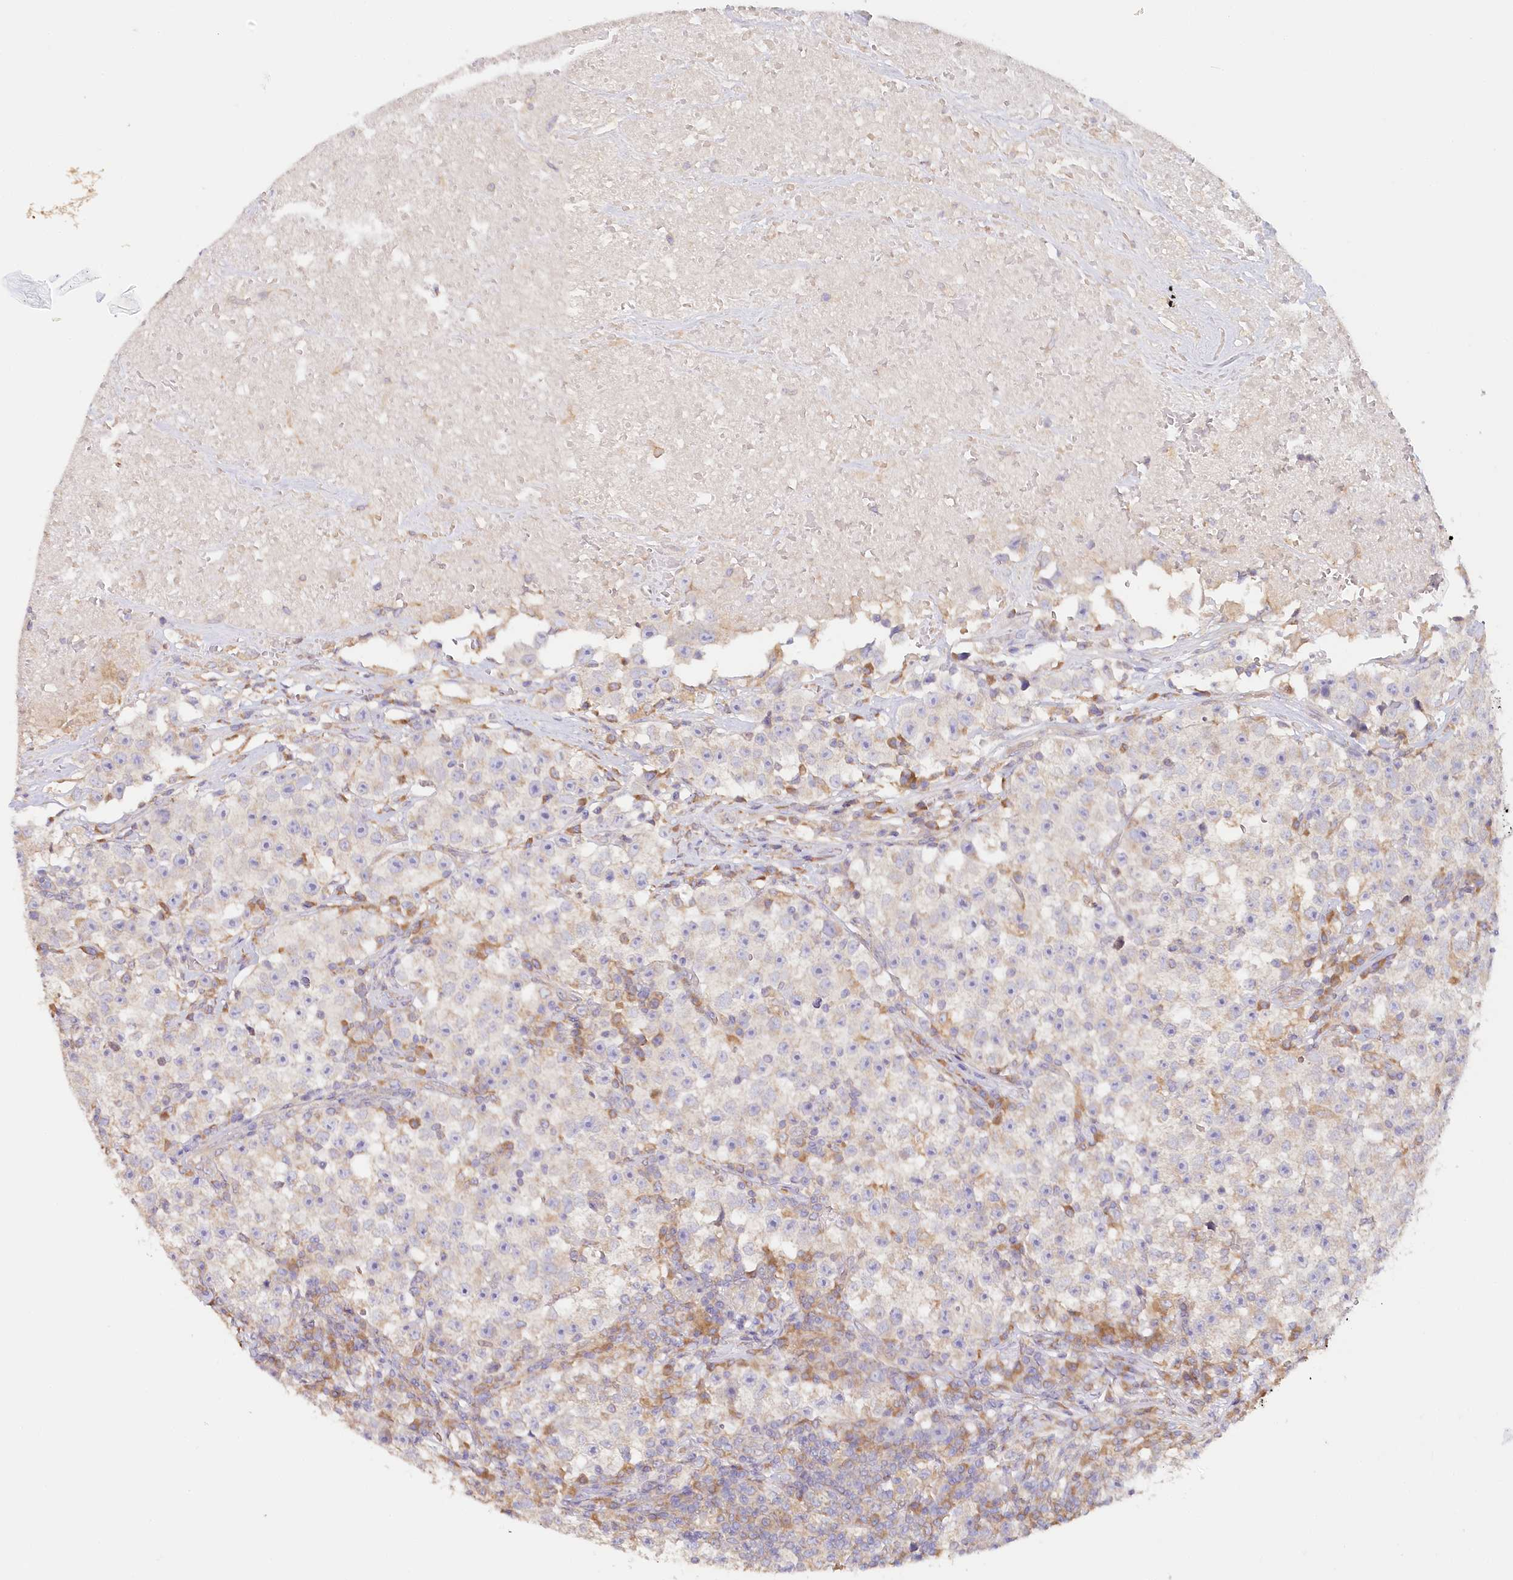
{"staining": {"intensity": "moderate", "quantity": "<25%", "location": "cytoplasmic/membranous"}, "tissue": "testis cancer", "cell_type": "Tumor cells", "image_type": "cancer", "snomed": [{"axis": "morphology", "description": "Seminoma, NOS"}, {"axis": "topography", "description": "Testis"}], "caption": "Tumor cells show low levels of moderate cytoplasmic/membranous positivity in about <25% of cells in human testis cancer (seminoma). Nuclei are stained in blue.", "gene": "PAIP2", "patient": {"sex": "male", "age": 22}}